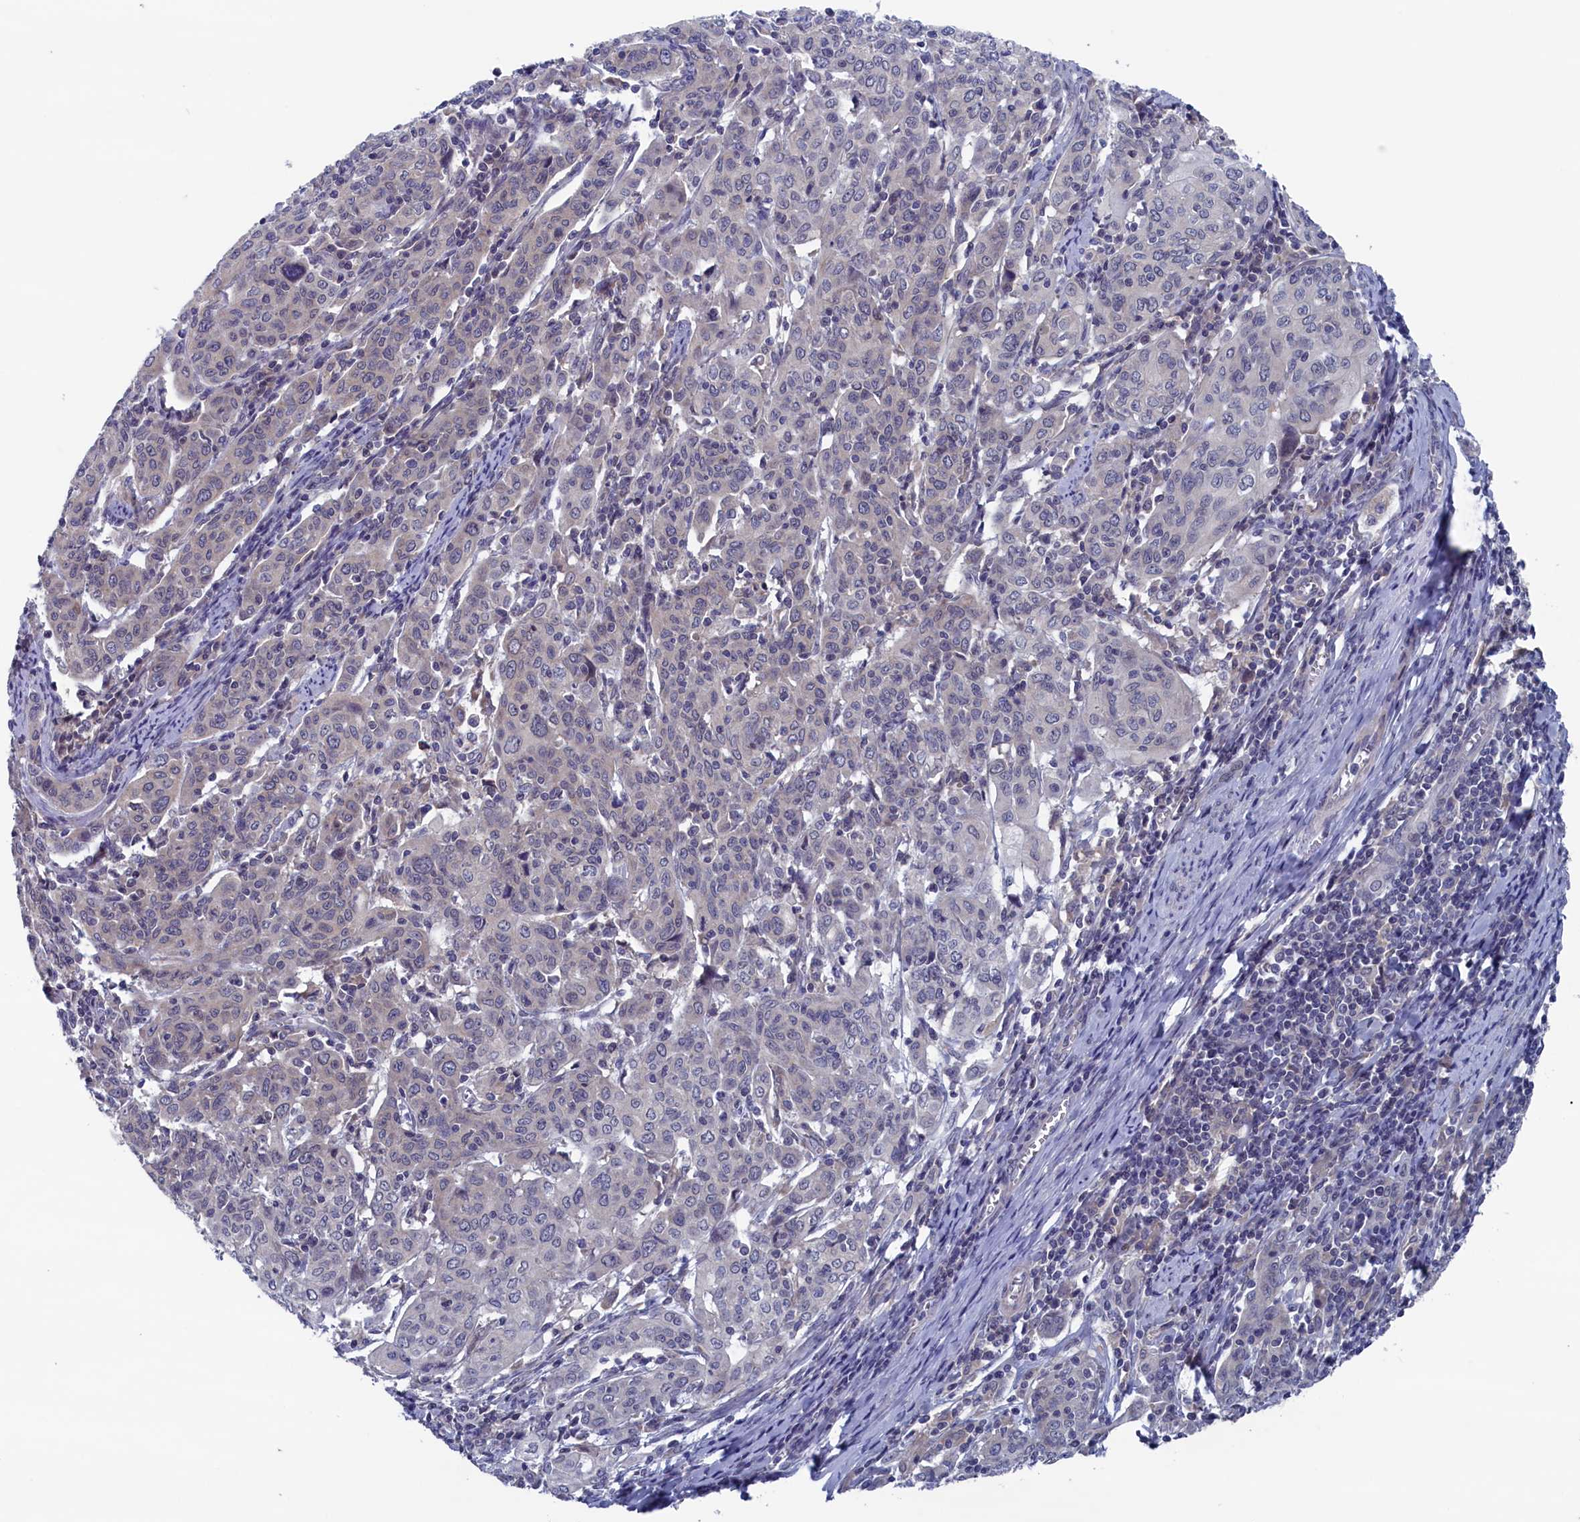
{"staining": {"intensity": "negative", "quantity": "none", "location": "none"}, "tissue": "cervical cancer", "cell_type": "Tumor cells", "image_type": "cancer", "snomed": [{"axis": "morphology", "description": "Squamous cell carcinoma, NOS"}, {"axis": "topography", "description": "Cervix"}], "caption": "Cervical squamous cell carcinoma stained for a protein using immunohistochemistry demonstrates no positivity tumor cells.", "gene": "SPATA13", "patient": {"sex": "female", "age": 67}}